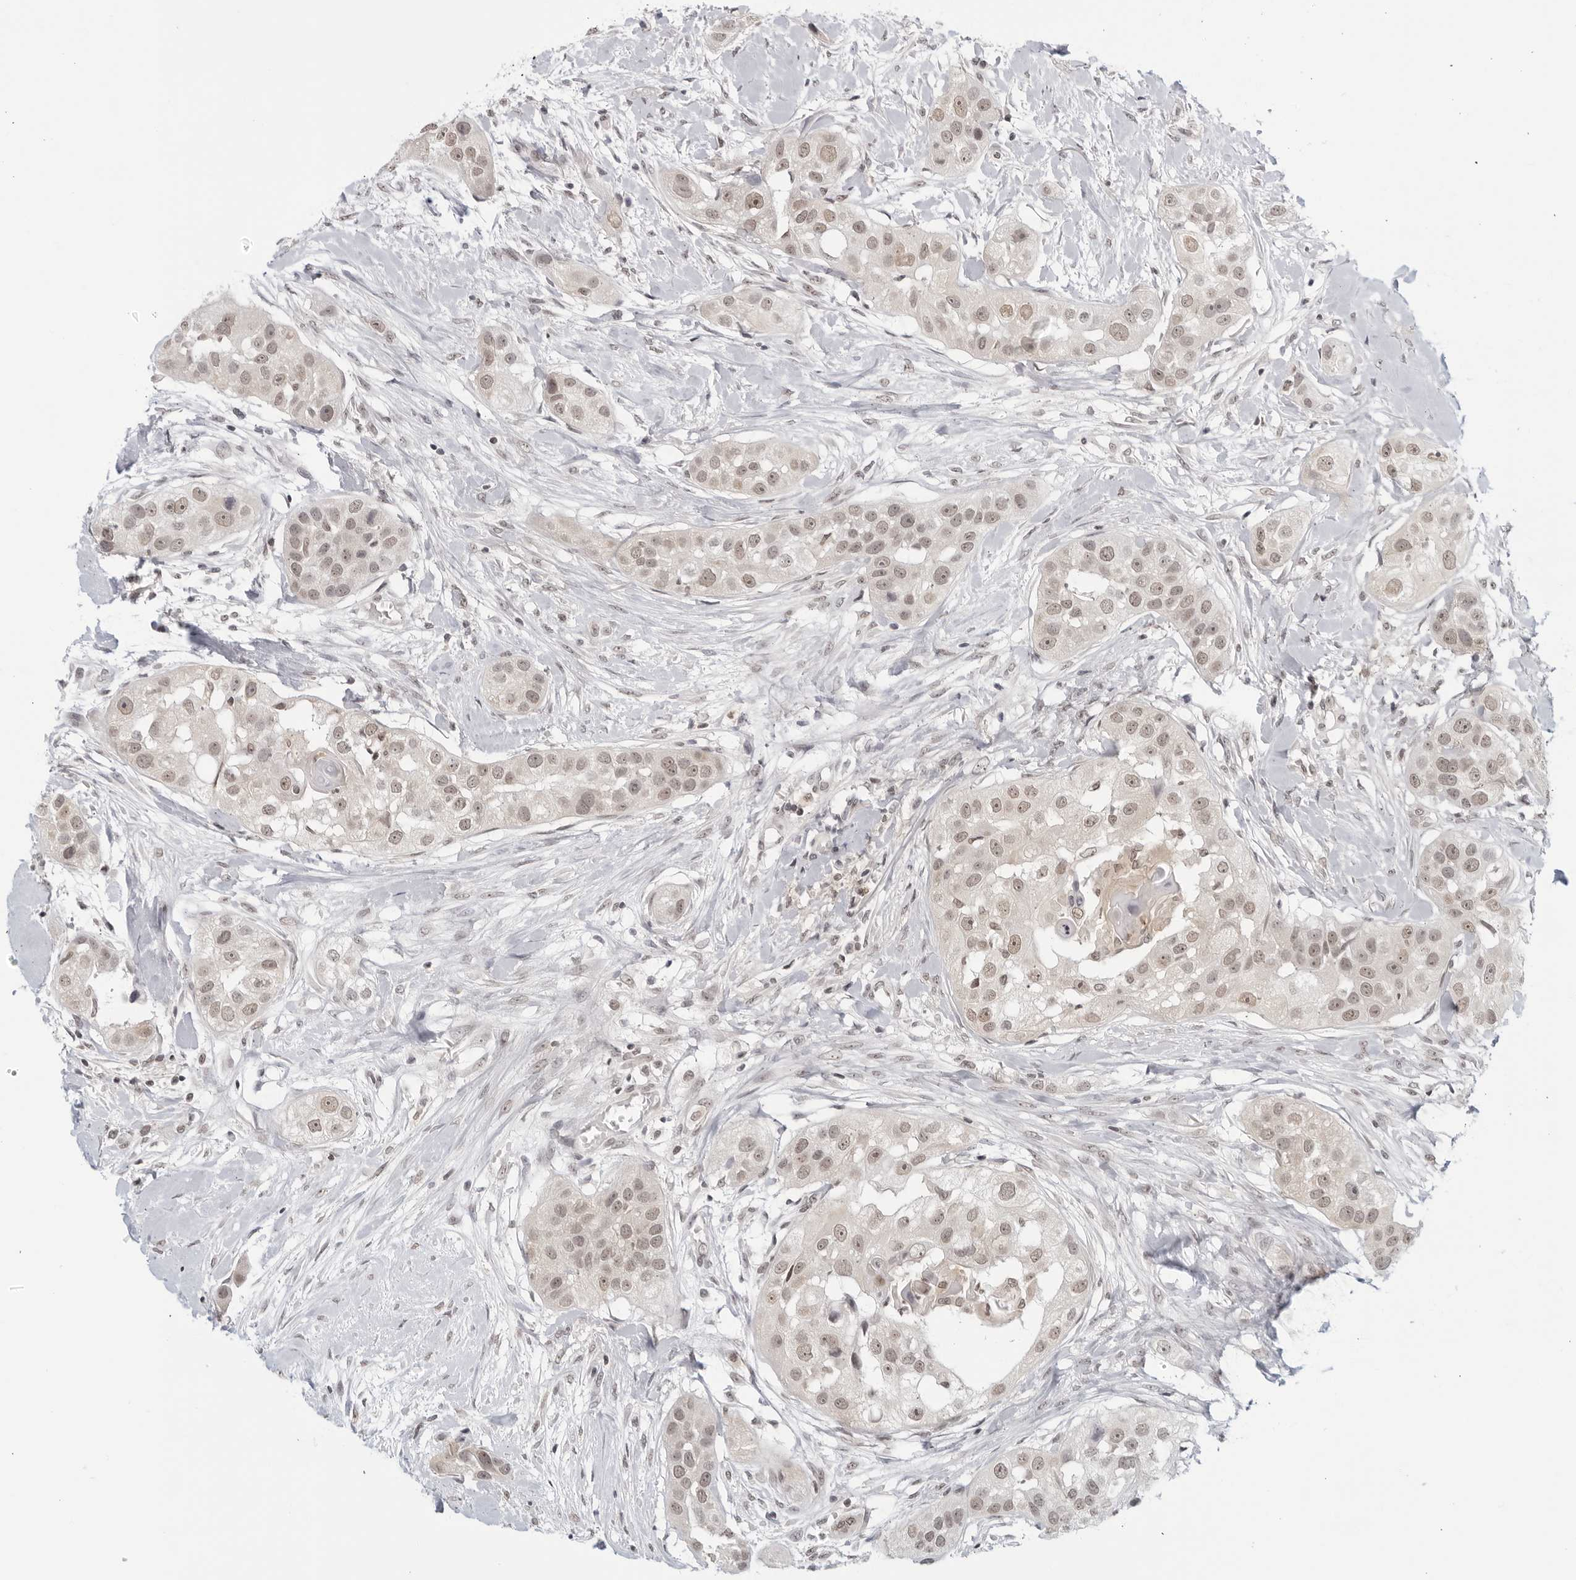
{"staining": {"intensity": "weak", "quantity": ">75%", "location": "nuclear"}, "tissue": "head and neck cancer", "cell_type": "Tumor cells", "image_type": "cancer", "snomed": [{"axis": "morphology", "description": "Normal tissue, NOS"}, {"axis": "morphology", "description": "Squamous cell carcinoma, NOS"}, {"axis": "topography", "description": "Skeletal muscle"}, {"axis": "topography", "description": "Head-Neck"}], "caption": "This image shows head and neck cancer stained with IHC to label a protein in brown. The nuclear of tumor cells show weak positivity for the protein. Nuclei are counter-stained blue.", "gene": "CC2D1B", "patient": {"sex": "male", "age": 51}}